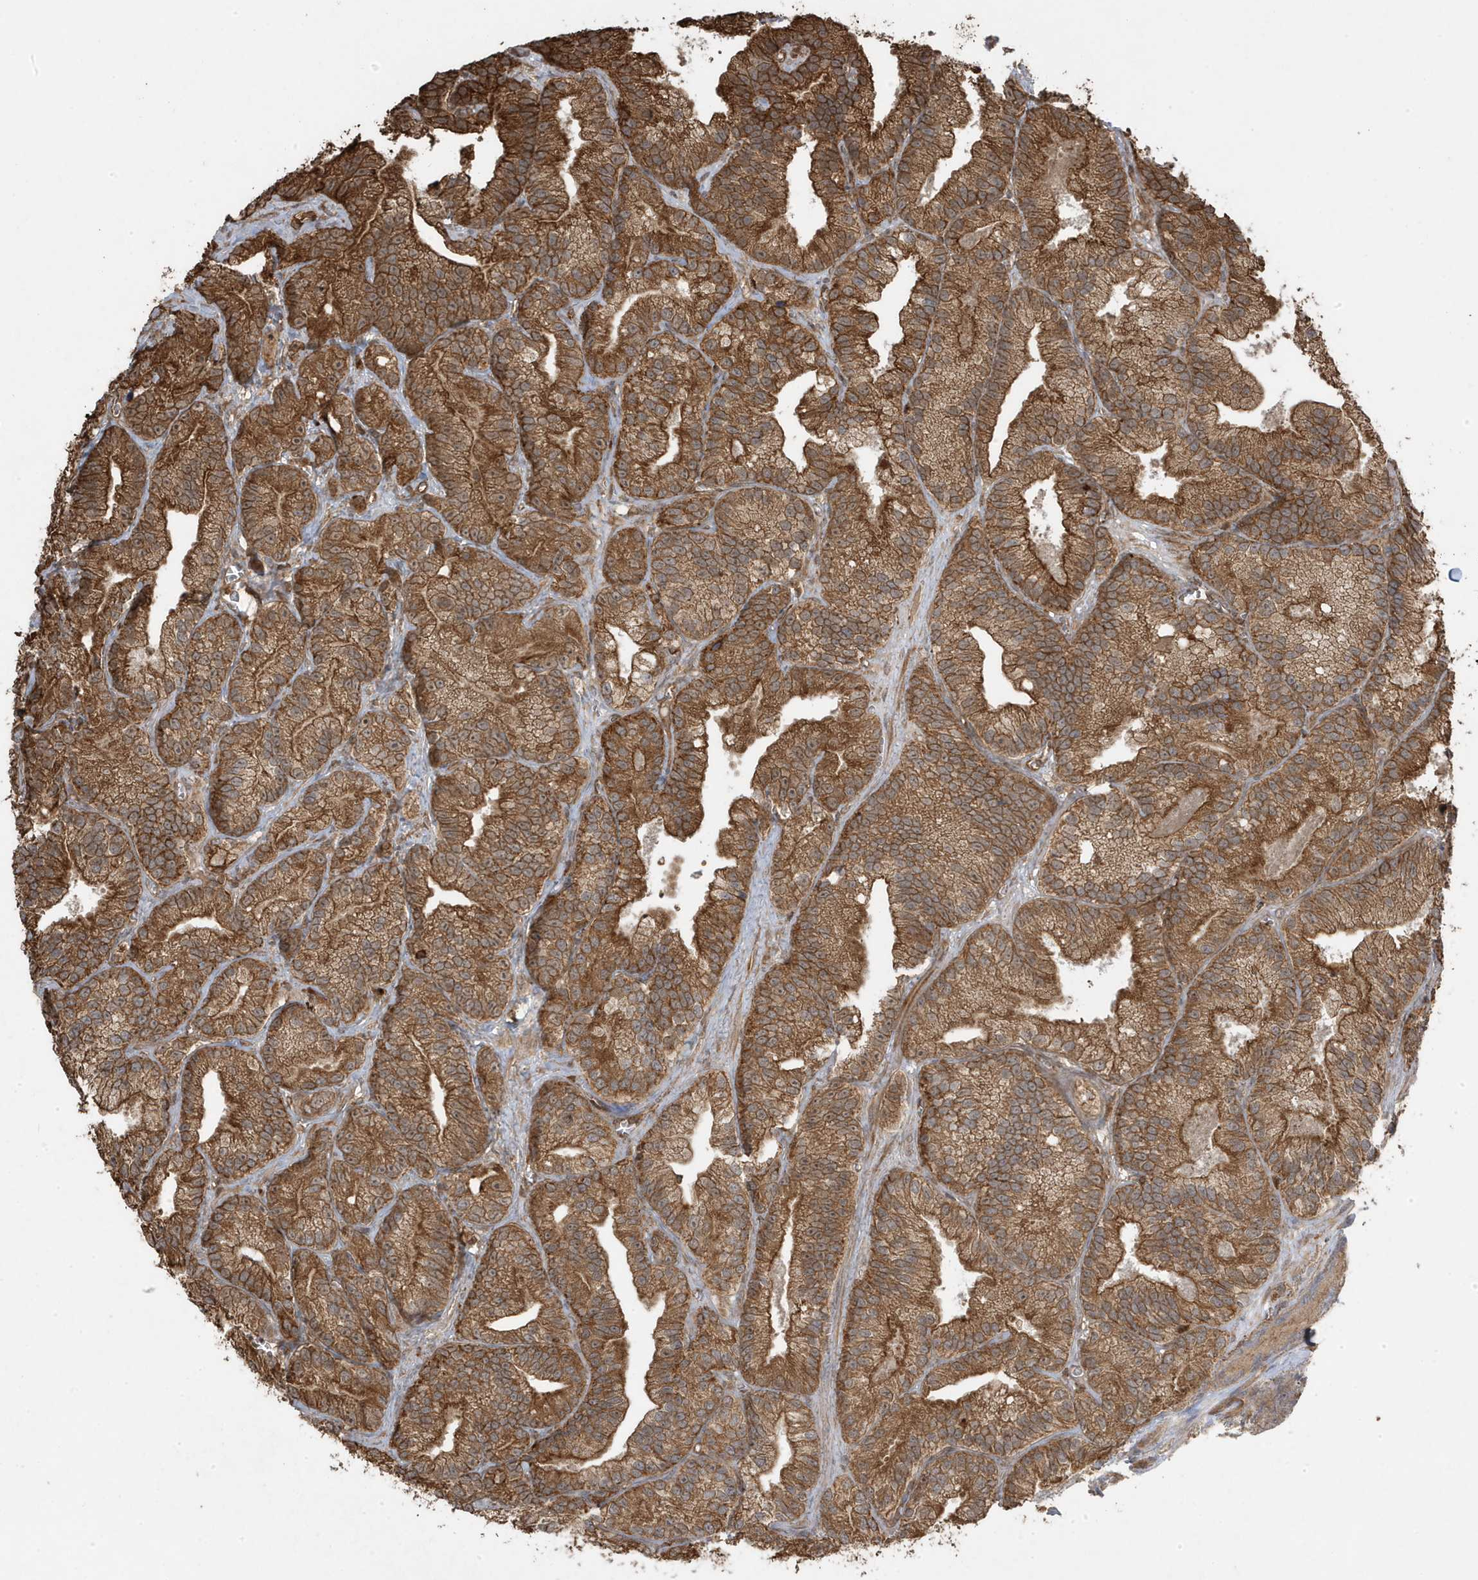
{"staining": {"intensity": "moderate", "quantity": ">75%", "location": "cytoplasmic/membranous"}, "tissue": "prostate cancer", "cell_type": "Tumor cells", "image_type": "cancer", "snomed": [{"axis": "morphology", "description": "Adenocarcinoma, Low grade"}, {"axis": "topography", "description": "Prostate"}], "caption": "Human prostate cancer (low-grade adenocarcinoma) stained for a protein (brown) demonstrates moderate cytoplasmic/membranous positive expression in approximately >75% of tumor cells.", "gene": "ASAP1", "patient": {"sex": "male", "age": 89}}